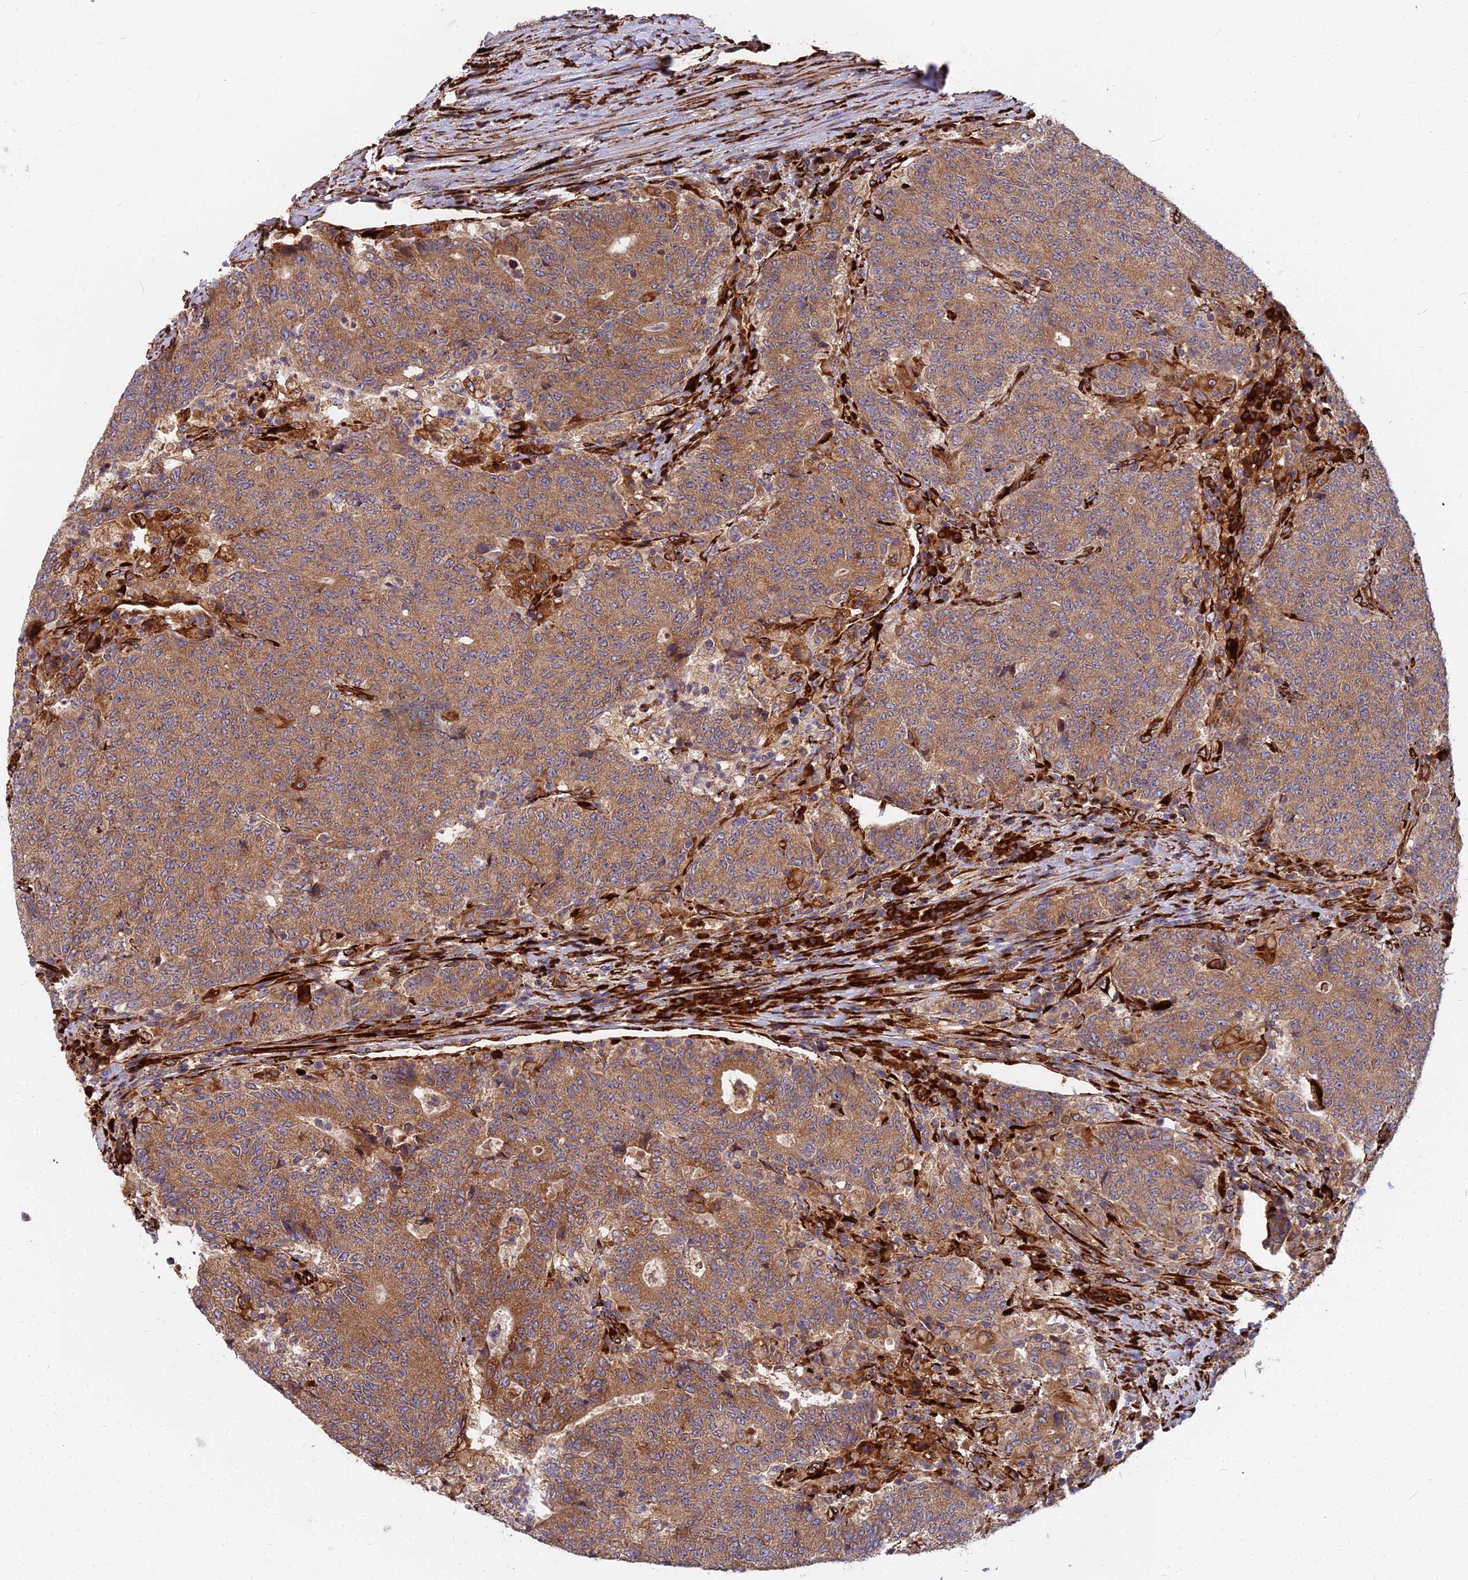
{"staining": {"intensity": "moderate", "quantity": ">75%", "location": "cytoplasmic/membranous"}, "tissue": "colorectal cancer", "cell_type": "Tumor cells", "image_type": "cancer", "snomed": [{"axis": "morphology", "description": "Adenocarcinoma, NOS"}, {"axis": "topography", "description": "Colon"}], "caption": "Colorectal cancer (adenocarcinoma) was stained to show a protein in brown. There is medium levels of moderate cytoplasmic/membranous positivity in approximately >75% of tumor cells.", "gene": "NDUFAF7", "patient": {"sex": "female", "age": 75}}